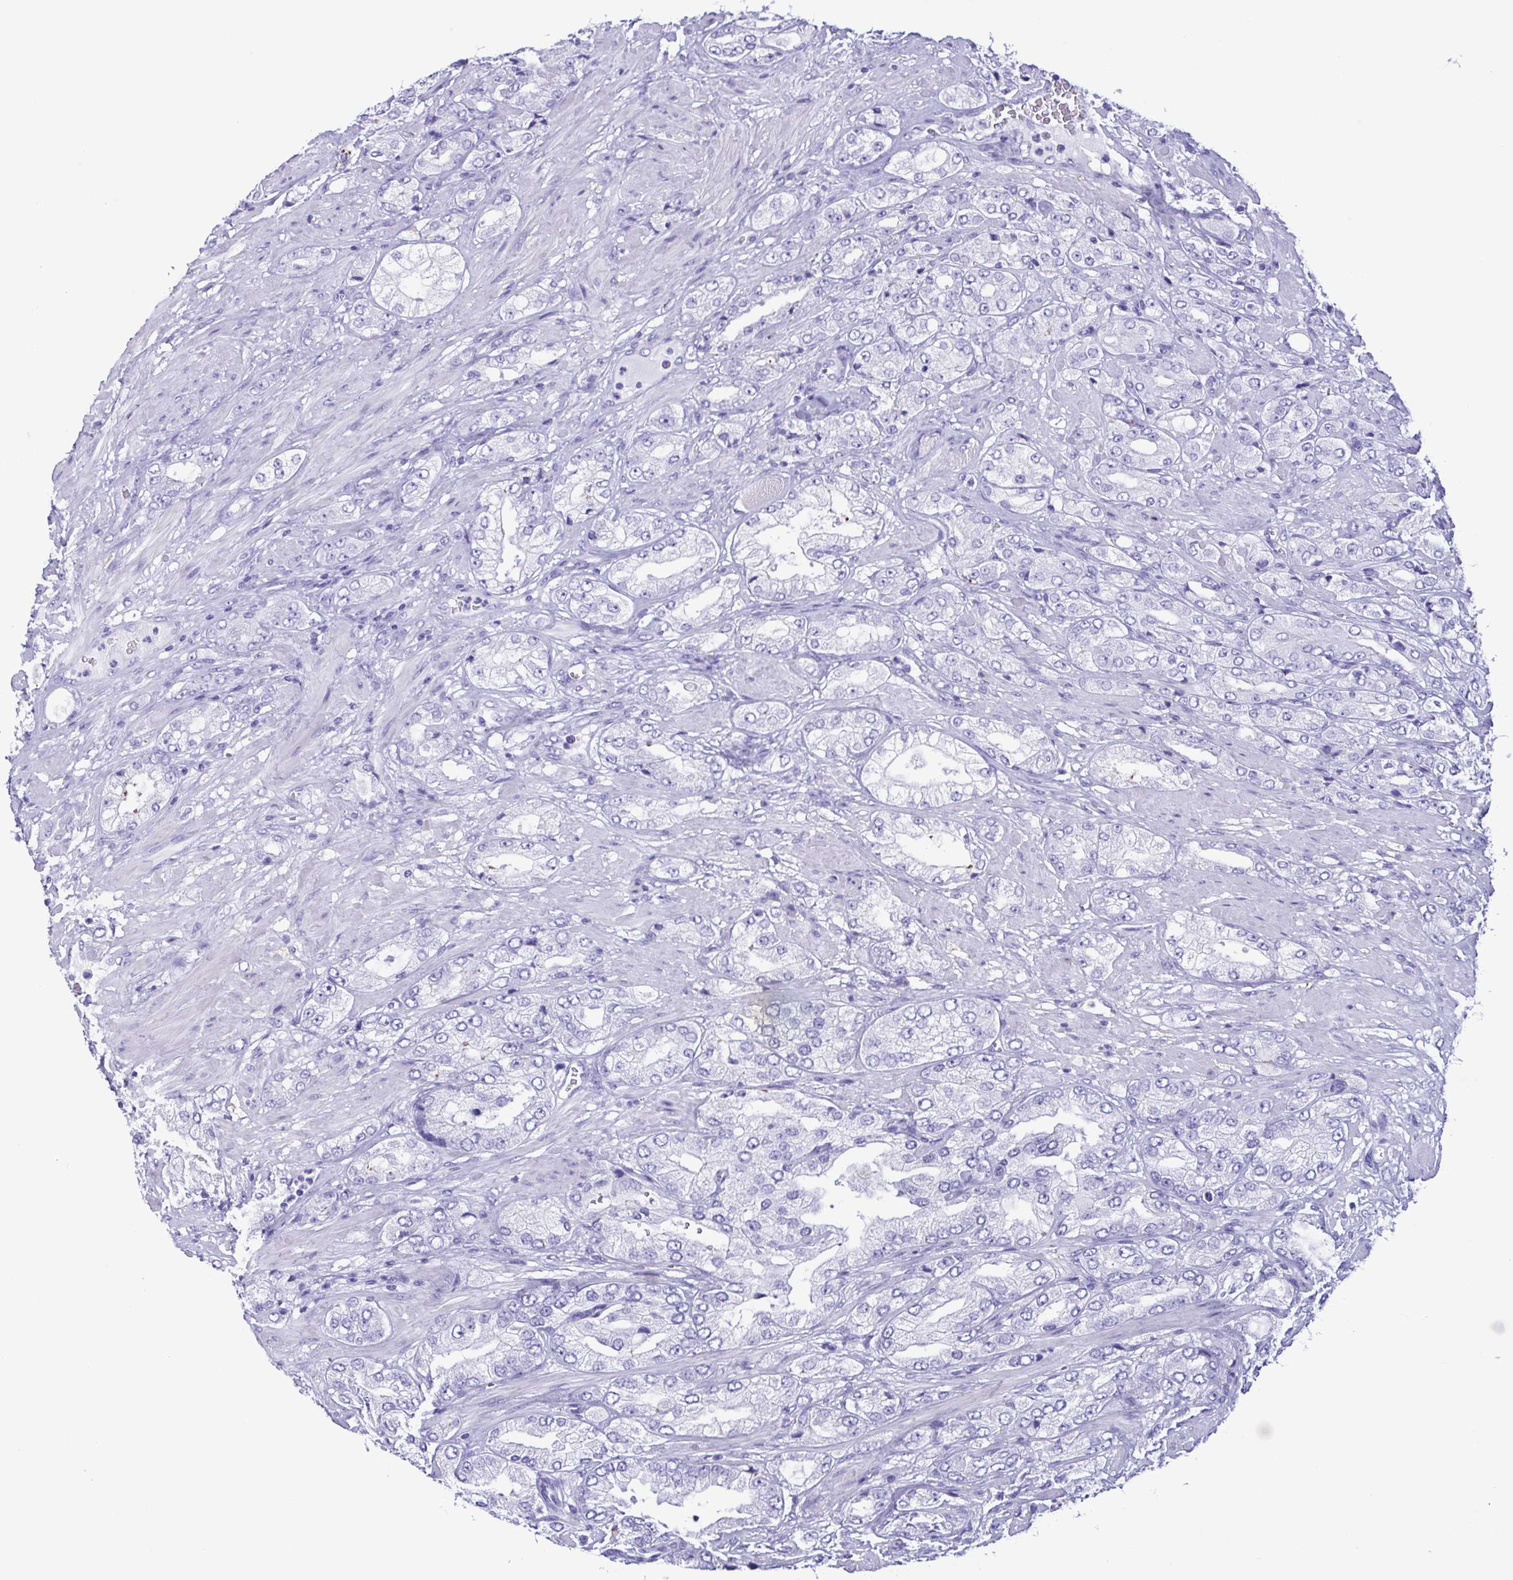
{"staining": {"intensity": "negative", "quantity": "none", "location": "none"}, "tissue": "prostate cancer", "cell_type": "Tumor cells", "image_type": "cancer", "snomed": [{"axis": "morphology", "description": "Adenocarcinoma, High grade"}, {"axis": "topography", "description": "Prostate"}], "caption": "Tumor cells are negative for brown protein staining in prostate cancer.", "gene": "TSPY2", "patient": {"sex": "male", "age": 68}}